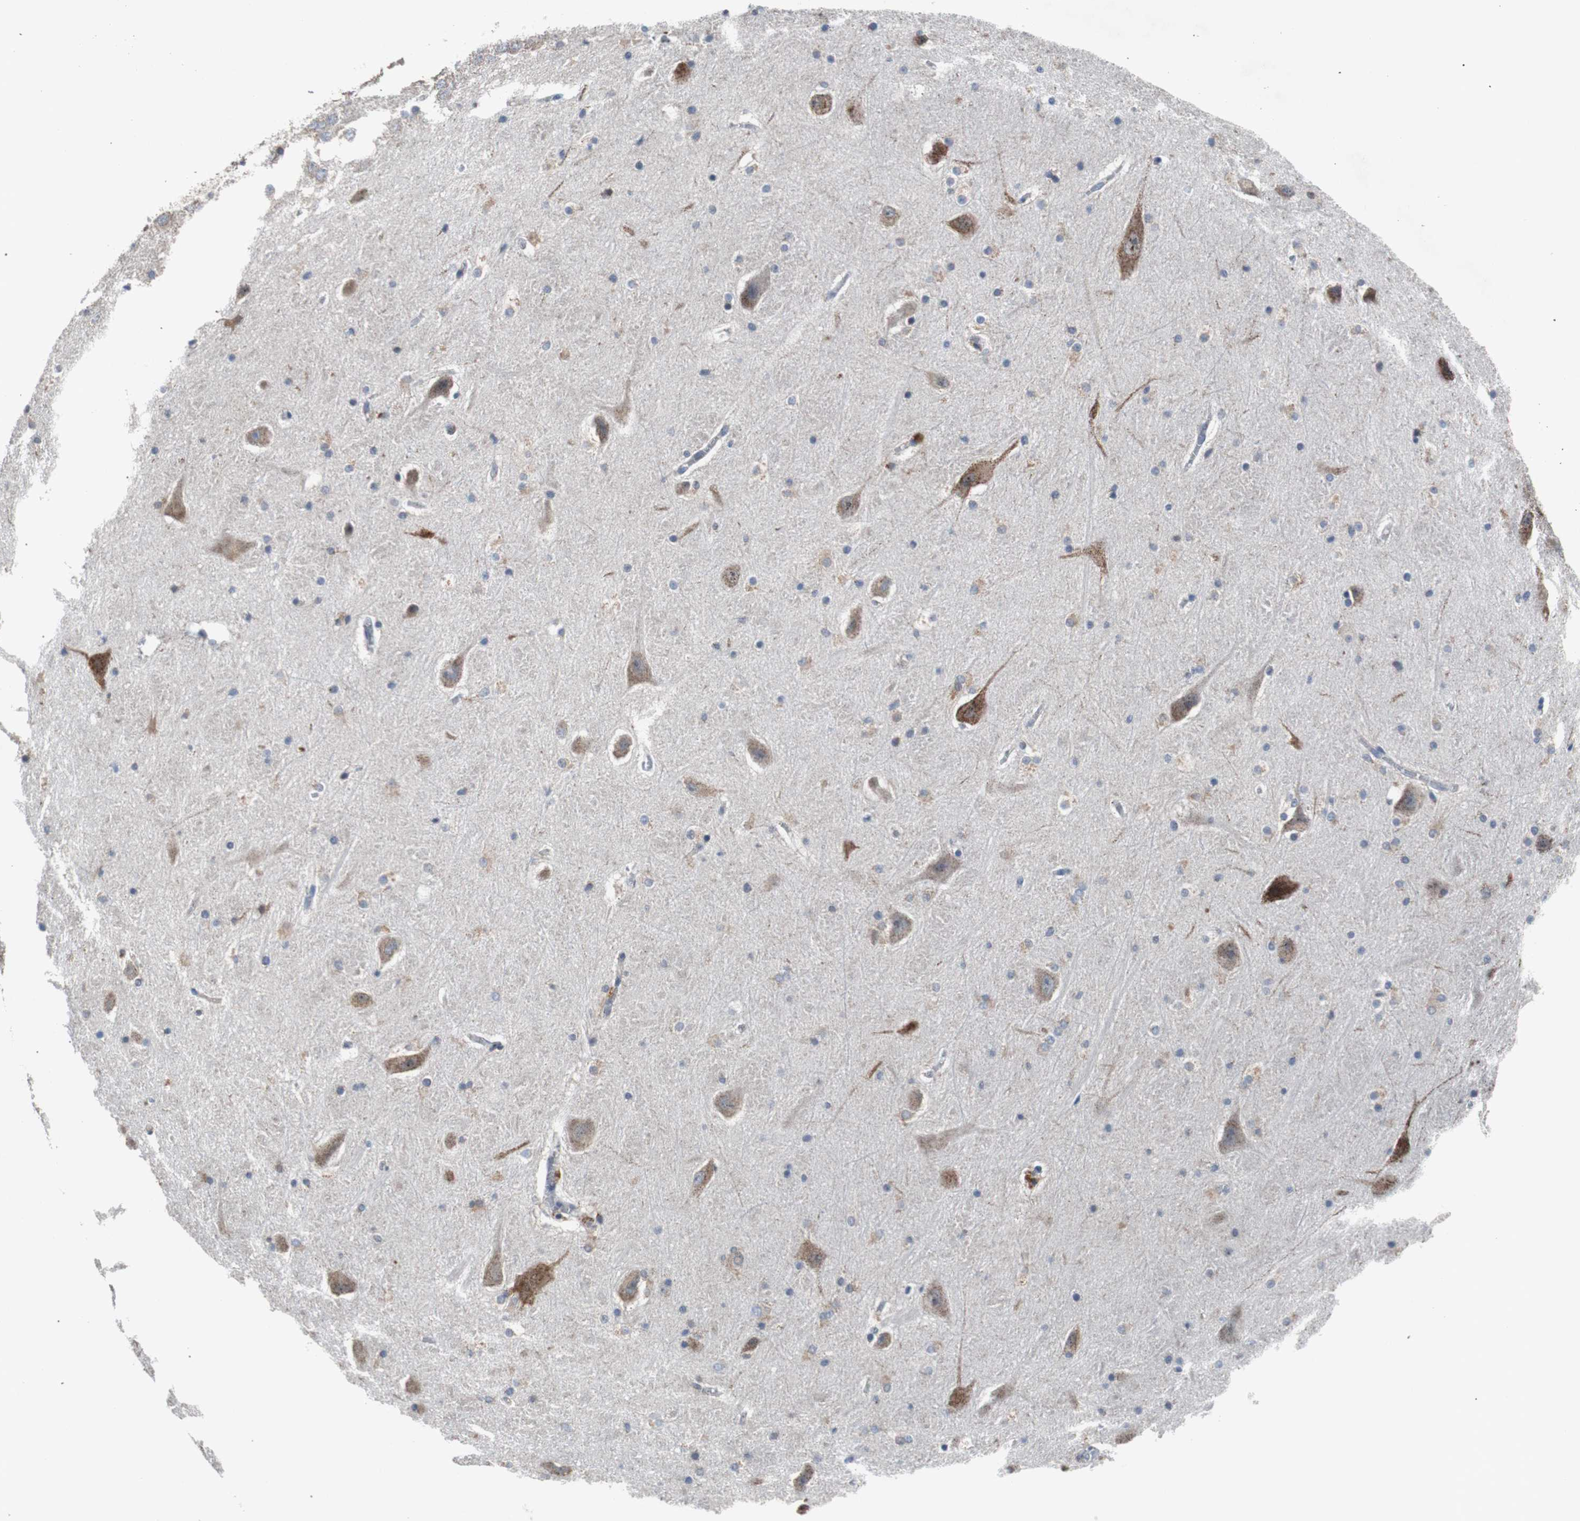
{"staining": {"intensity": "moderate", "quantity": "<25%", "location": "cytoplasmic/membranous"}, "tissue": "hippocampus", "cell_type": "Glial cells", "image_type": "normal", "snomed": [{"axis": "morphology", "description": "Normal tissue, NOS"}, {"axis": "topography", "description": "Hippocampus"}], "caption": "Protein staining of unremarkable hippocampus demonstrates moderate cytoplasmic/membranous positivity in approximately <25% of glial cells. The protein is stained brown, and the nuclei are stained in blue (DAB IHC with brightfield microscopy, high magnification).", "gene": "PITRM1", "patient": {"sex": "male", "age": 45}}